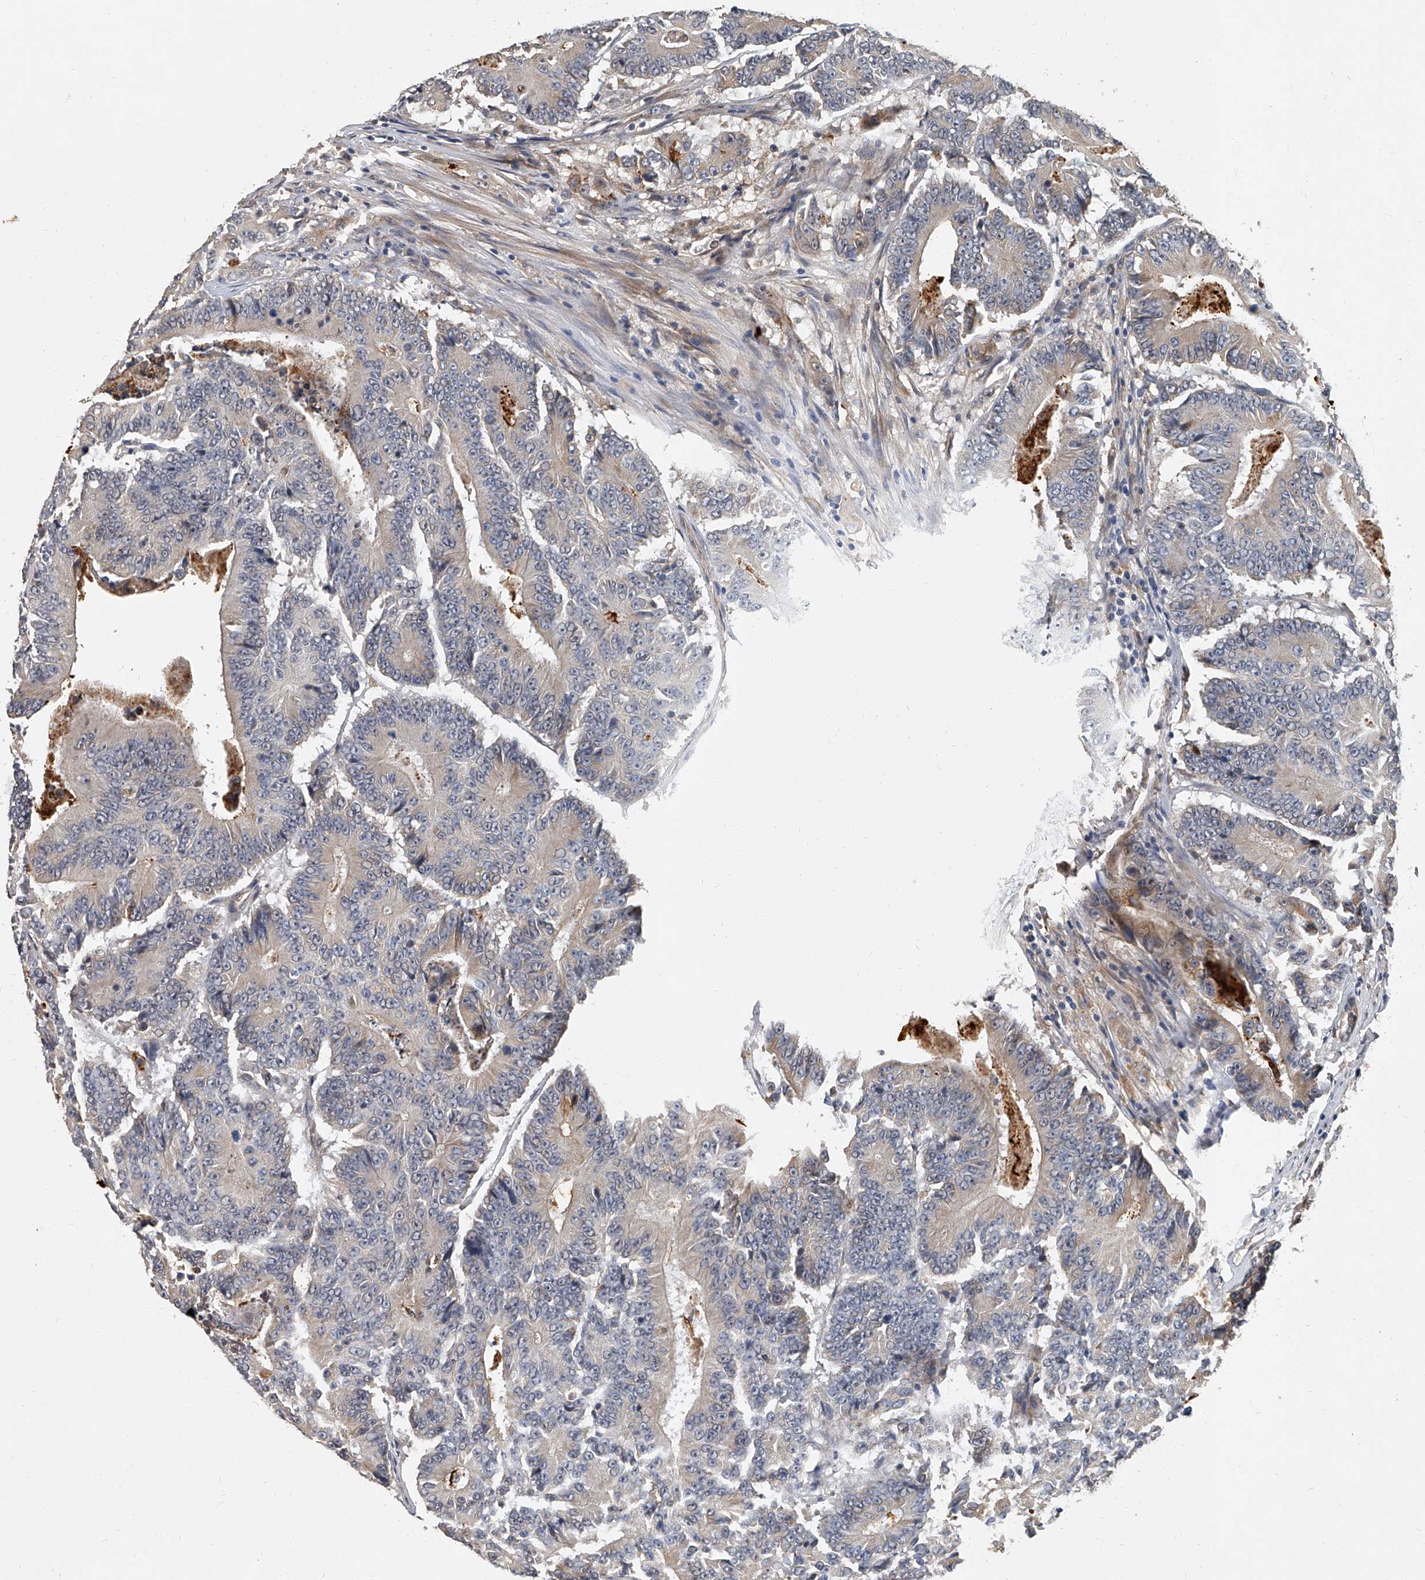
{"staining": {"intensity": "negative", "quantity": "none", "location": "none"}, "tissue": "colorectal cancer", "cell_type": "Tumor cells", "image_type": "cancer", "snomed": [{"axis": "morphology", "description": "Adenocarcinoma, NOS"}, {"axis": "topography", "description": "Colon"}], "caption": "Immunohistochemistry of human colorectal cancer demonstrates no expression in tumor cells.", "gene": "JAG2", "patient": {"sex": "male", "age": 83}}